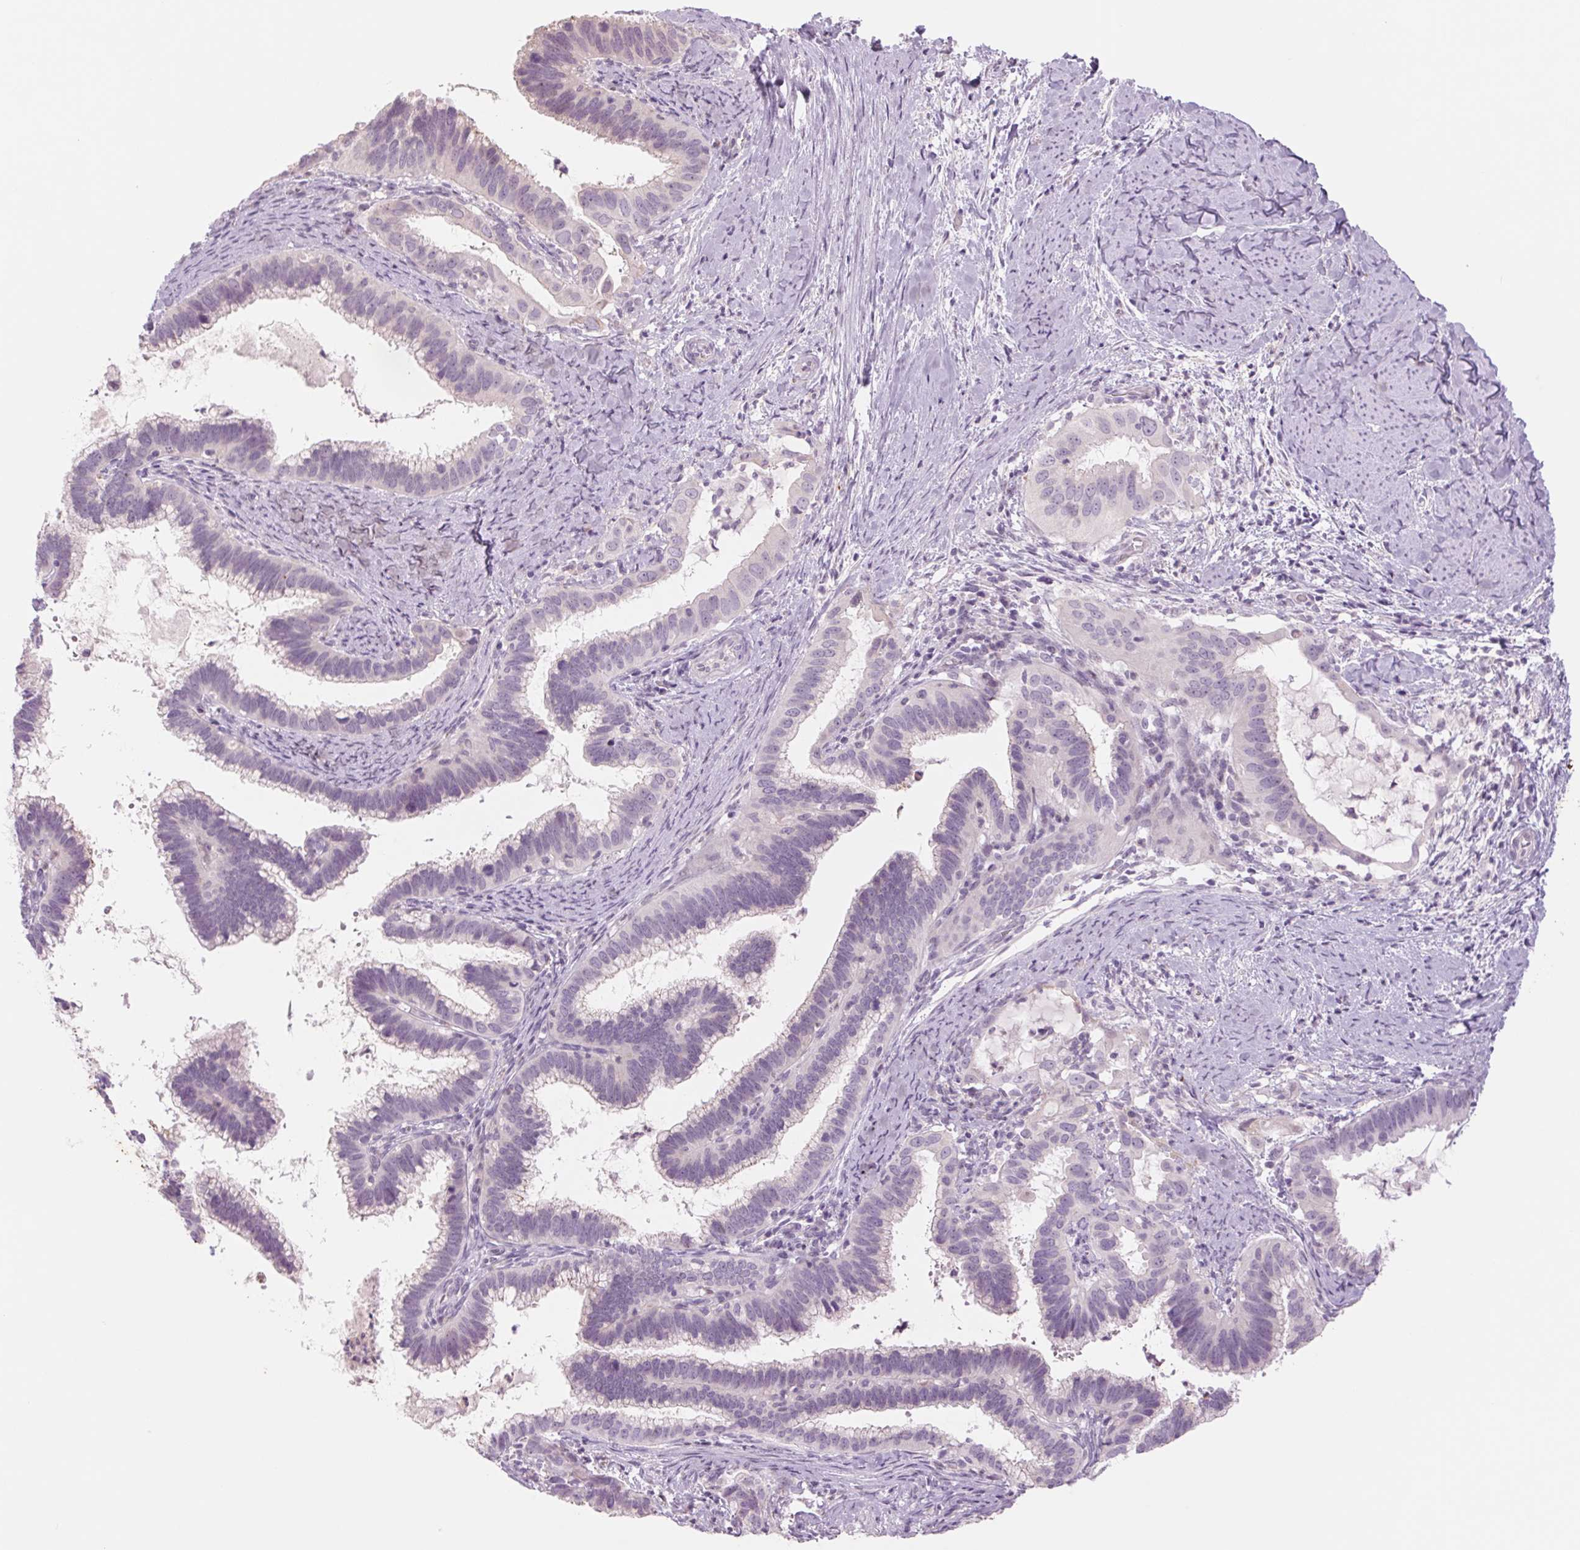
{"staining": {"intensity": "negative", "quantity": "none", "location": "none"}, "tissue": "cervical cancer", "cell_type": "Tumor cells", "image_type": "cancer", "snomed": [{"axis": "morphology", "description": "Adenocarcinoma, NOS"}, {"axis": "topography", "description": "Cervix"}], "caption": "Cervical cancer (adenocarcinoma) stained for a protein using IHC displays no staining tumor cells.", "gene": "KRT1", "patient": {"sex": "female", "age": 61}}